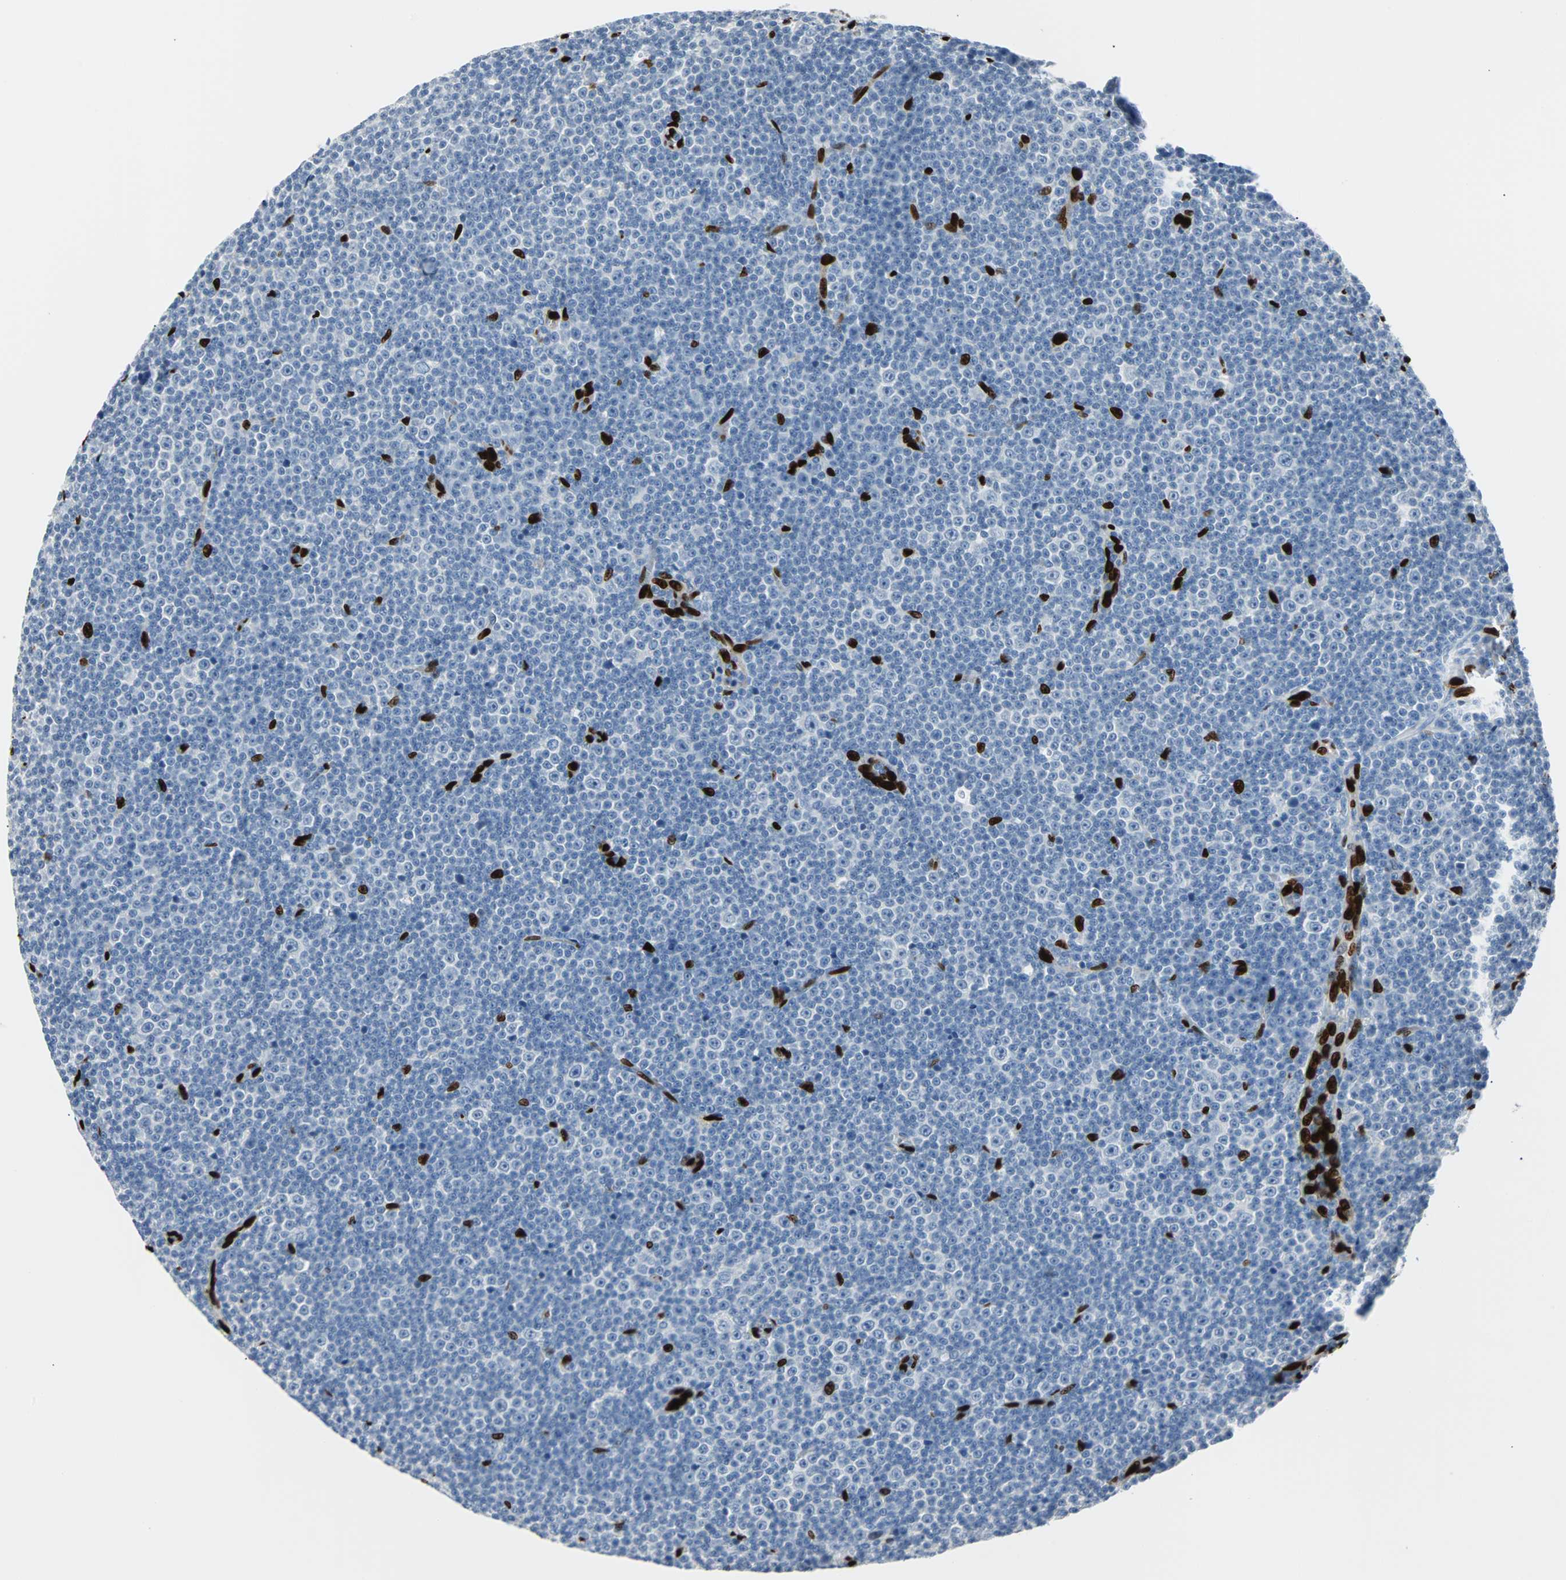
{"staining": {"intensity": "negative", "quantity": "none", "location": "none"}, "tissue": "lymphoma", "cell_type": "Tumor cells", "image_type": "cancer", "snomed": [{"axis": "morphology", "description": "Malignant lymphoma, non-Hodgkin's type, Low grade"}, {"axis": "topography", "description": "Lymph node"}], "caption": "DAB (3,3'-diaminobenzidine) immunohistochemical staining of human malignant lymphoma, non-Hodgkin's type (low-grade) shows no significant staining in tumor cells. The staining is performed using DAB brown chromogen with nuclei counter-stained in using hematoxylin.", "gene": "IL33", "patient": {"sex": "female", "age": 67}}